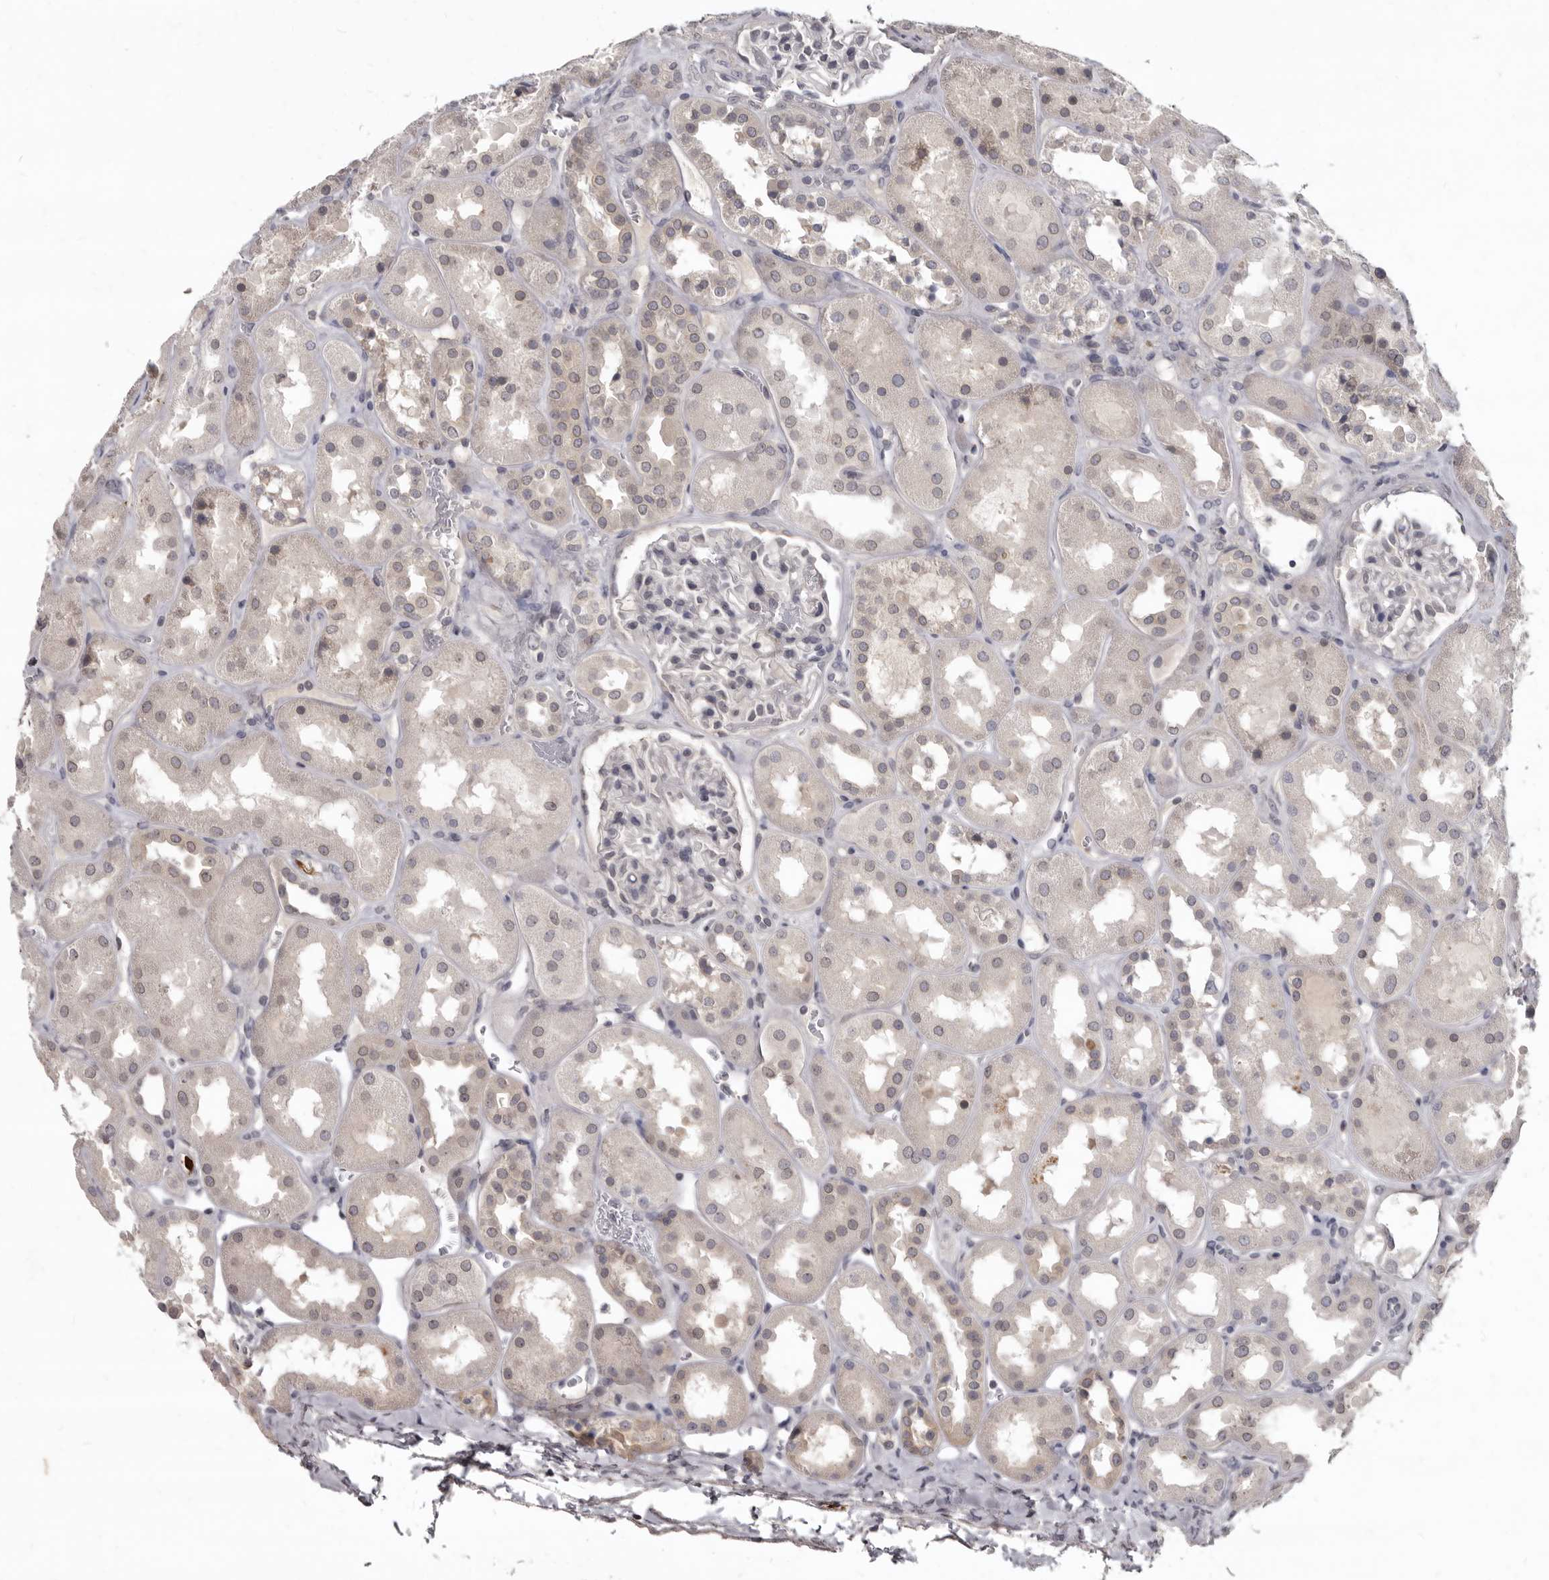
{"staining": {"intensity": "negative", "quantity": "none", "location": "none"}, "tissue": "kidney", "cell_type": "Cells in glomeruli", "image_type": "normal", "snomed": [{"axis": "morphology", "description": "Normal tissue, NOS"}, {"axis": "topography", "description": "Kidney"}], "caption": "Immunohistochemistry micrograph of benign kidney stained for a protein (brown), which exhibits no expression in cells in glomeruli.", "gene": "SULT1E1", "patient": {"sex": "male", "age": 70}}